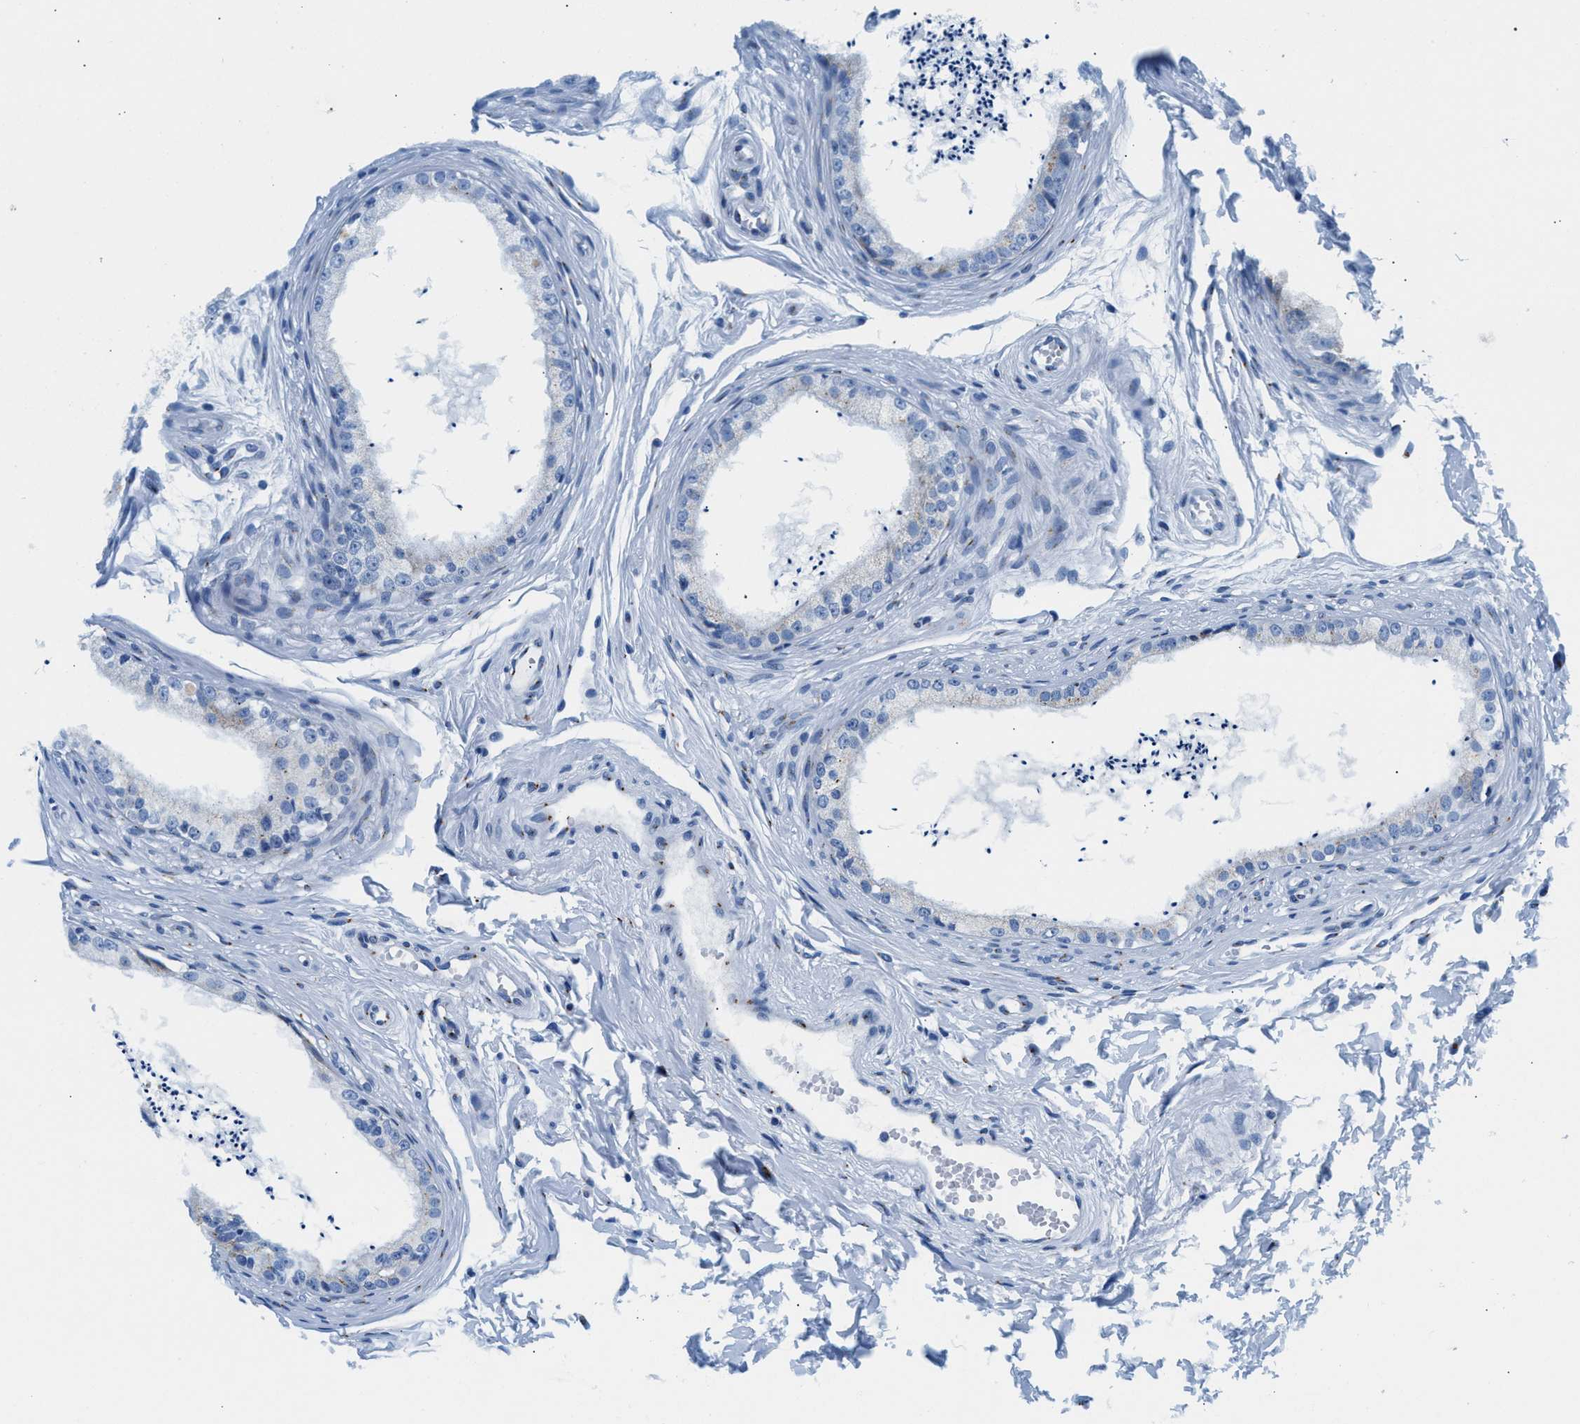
{"staining": {"intensity": "weak", "quantity": "25%-75%", "location": "cytoplasmic/membranous"}, "tissue": "epididymis", "cell_type": "Glandular cells", "image_type": "normal", "snomed": [{"axis": "morphology", "description": "Normal tissue, NOS"}, {"axis": "topography", "description": "Epididymis"}], "caption": "IHC photomicrograph of normal human epididymis stained for a protein (brown), which shows low levels of weak cytoplasmic/membranous staining in approximately 25%-75% of glandular cells.", "gene": "VPS53", "patient": {"sex": "male", "age": 56}}